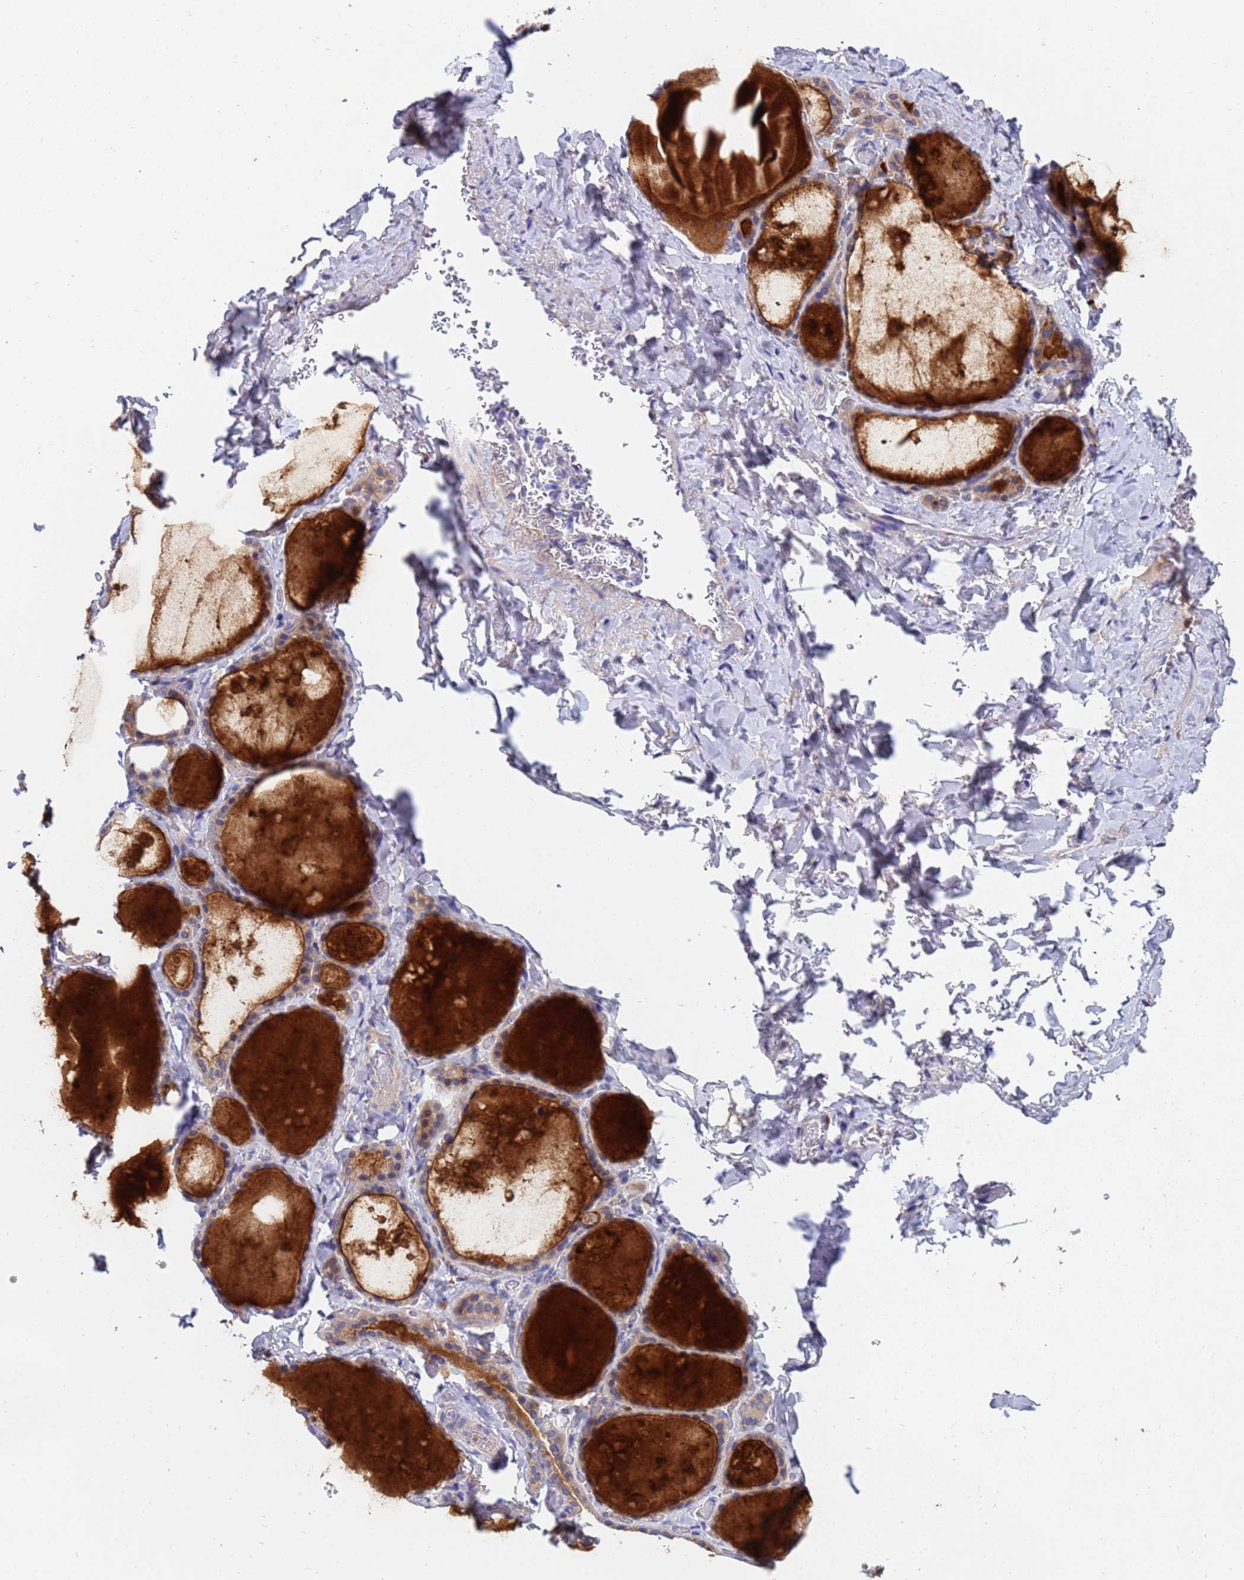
{"staining": {"intensity": "moderate", "quantity": "25%-75%", "location": "cytoplasmic/membranous"}, "tissue": "thyroid gland", "cell_type": "Glandular cells", "image_type": "normal", "snomed": [{"axis": "morphology", "description": "Normal tissue, NOS"}, {"axis": "topography", "description": "Thyroid gland"}], "caption": "IHC image of unremarkable thyroid gland: thyroid gland stained using IHC demonstrates medium levels of moderate protein expression localized specifically in the cytoplasmic/membranous of glandular cells, appearing as a cytoplasmic/membranous brown color.", "gene": "TTLL11", "patient": {"sex": "female", "age": 44}}